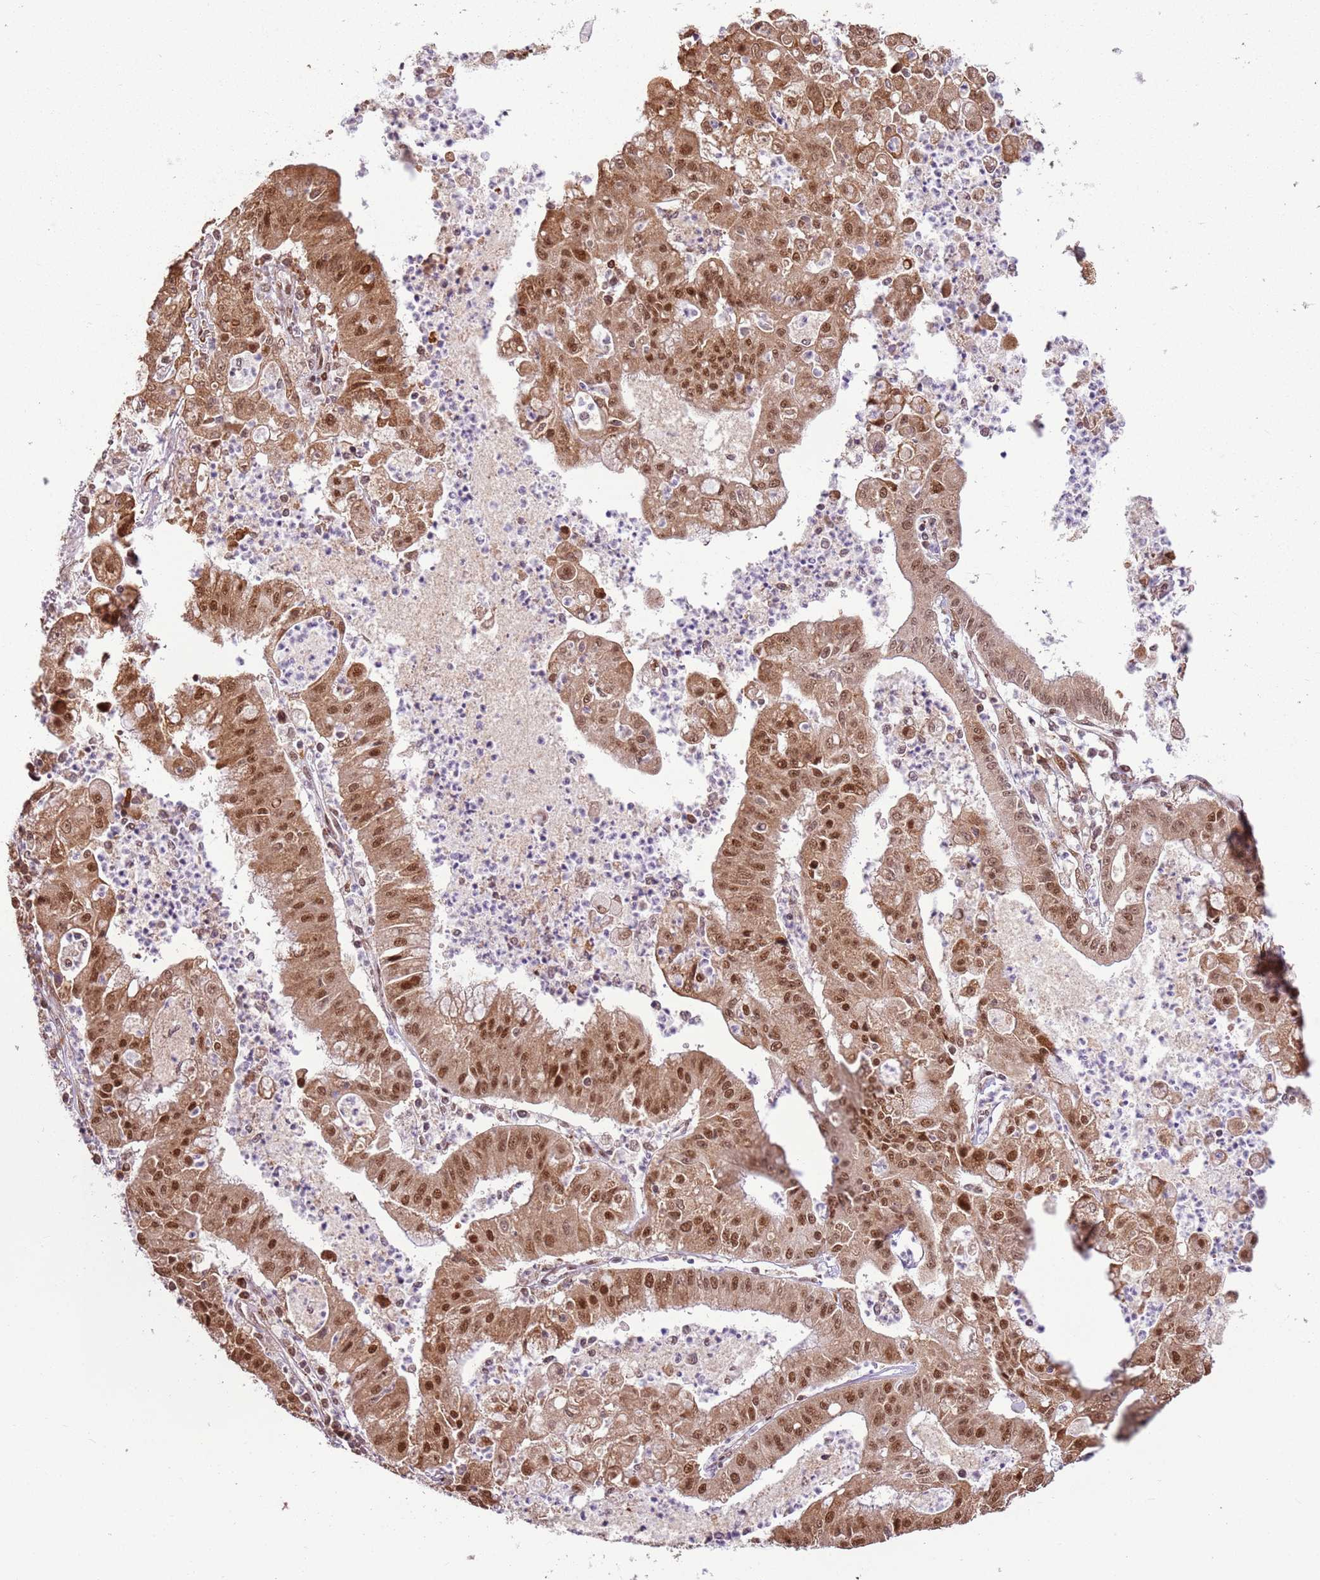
{"staining": {"intensity": "moderate", "quantity": ">75%", "location": "cytoplasmic/membranous,nuclear"}, "tissue": "ovarian cancer", "cell_type": "Tumor cells", "image_type": "cancer", "snomed": [{"axis": "morphology", "description": "Cystadenocarcinoma, mucinous, NOS"}, {"axis": "topography", "description": "Ovary"}], "caption": "The histopathology image exhibits staining of ovarian cancer (mucinous cystadenocarcinoma), revealing moderate cytoplasmic/membranous and nuclear protein staining (brown color) within tumor cells.", "gene": "POLR3H", "patient": {"sex": "female", "age": 70}}